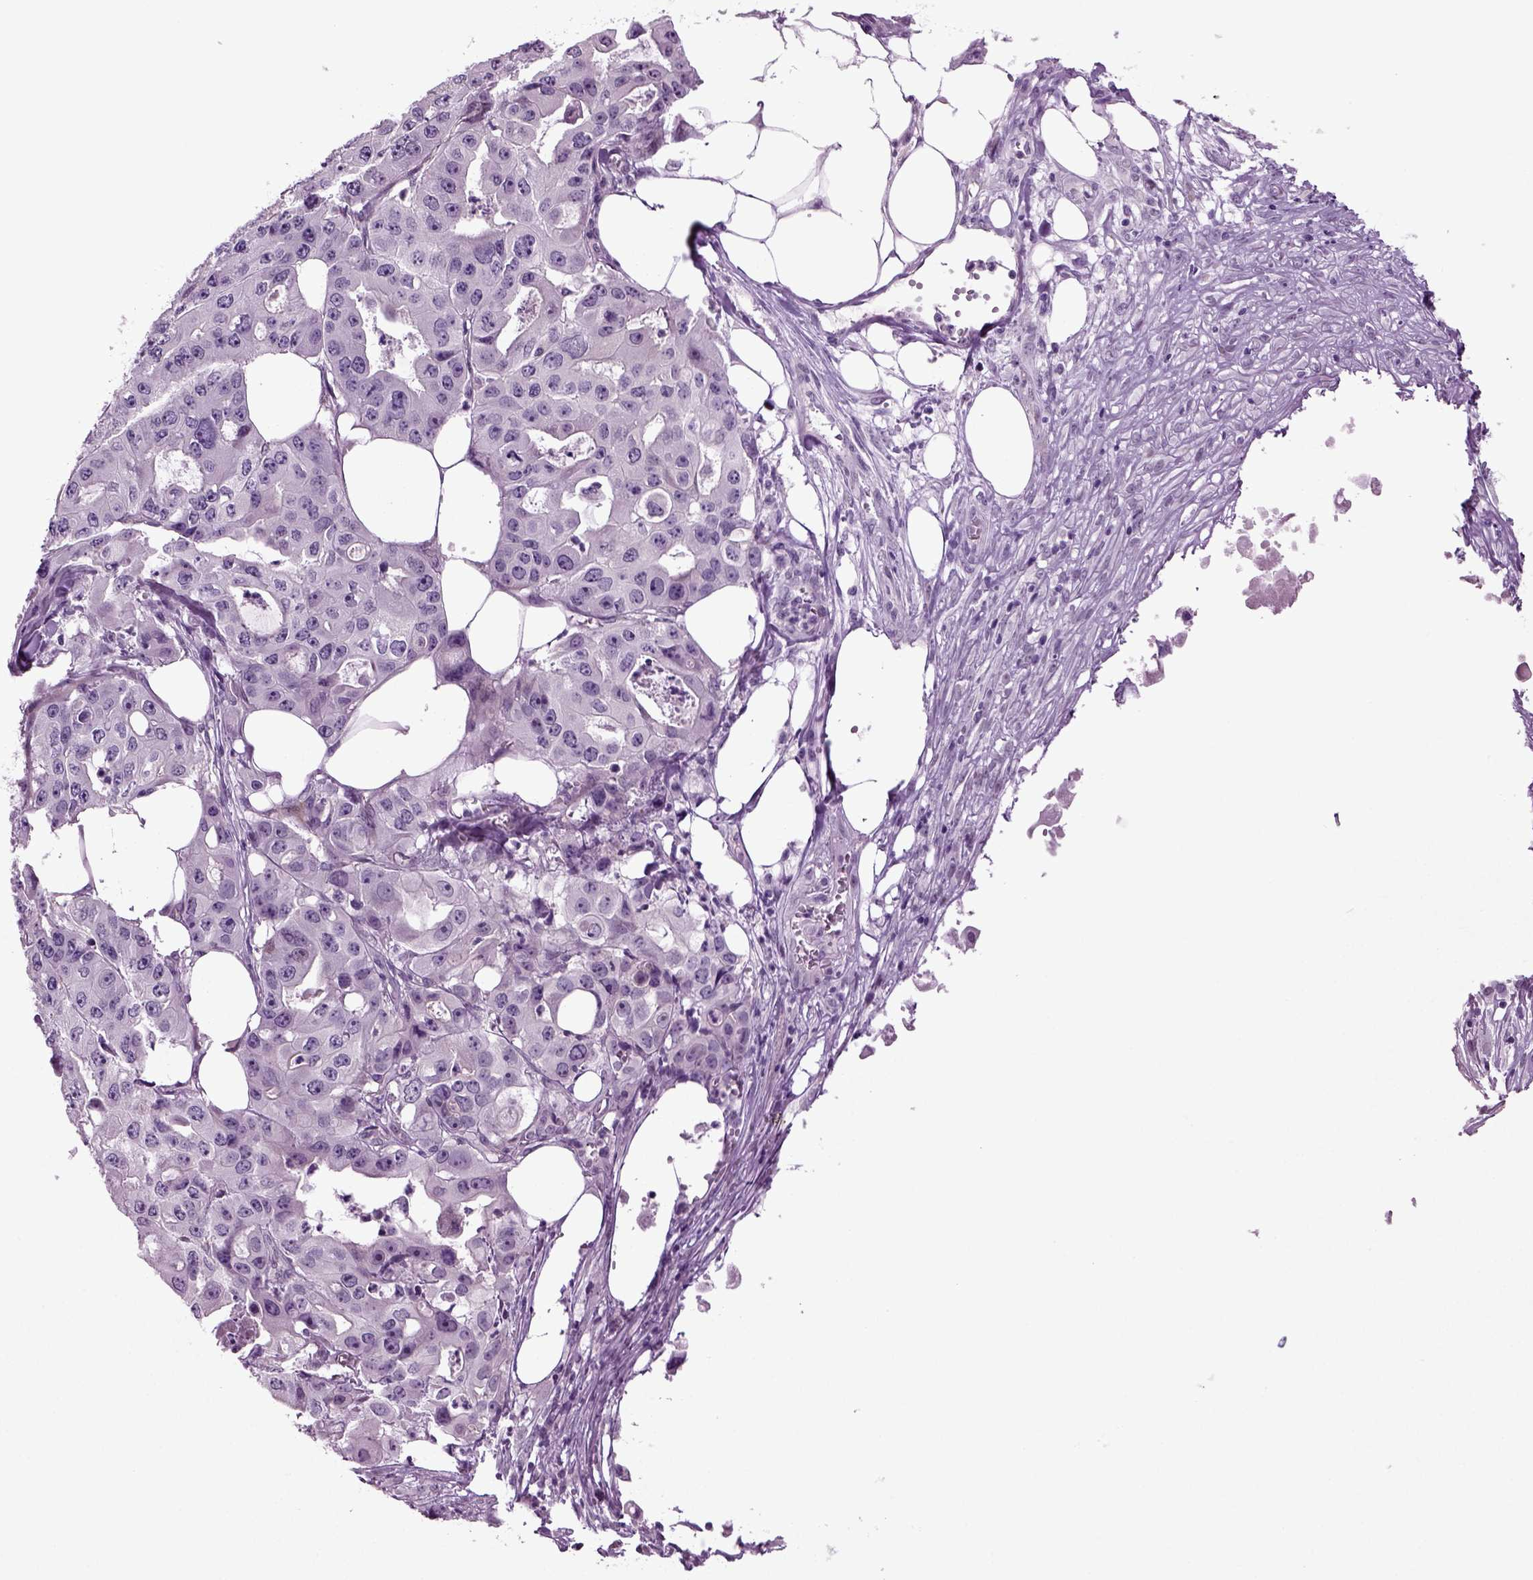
{"staining": {"intensity": "negative", "quantity": "none", "location": "none"}, "tissue": "ovarian cancer", "cell_type": "Tumor cells", "image_type": "cancer", "snomed": [{"axis": "morphology", "description": "Cystadenocarcinoma, serous, NOS"}, {"axis": "topography", "description": "Ovary"}], "caption": "Immunohistochemical staining of ovarian cancer (serous cystadenocarcinoma) exhibits no significant expression in tumor cells.", "gene": "COL9A2", "patient": {"sex": "female", "age": 56}}